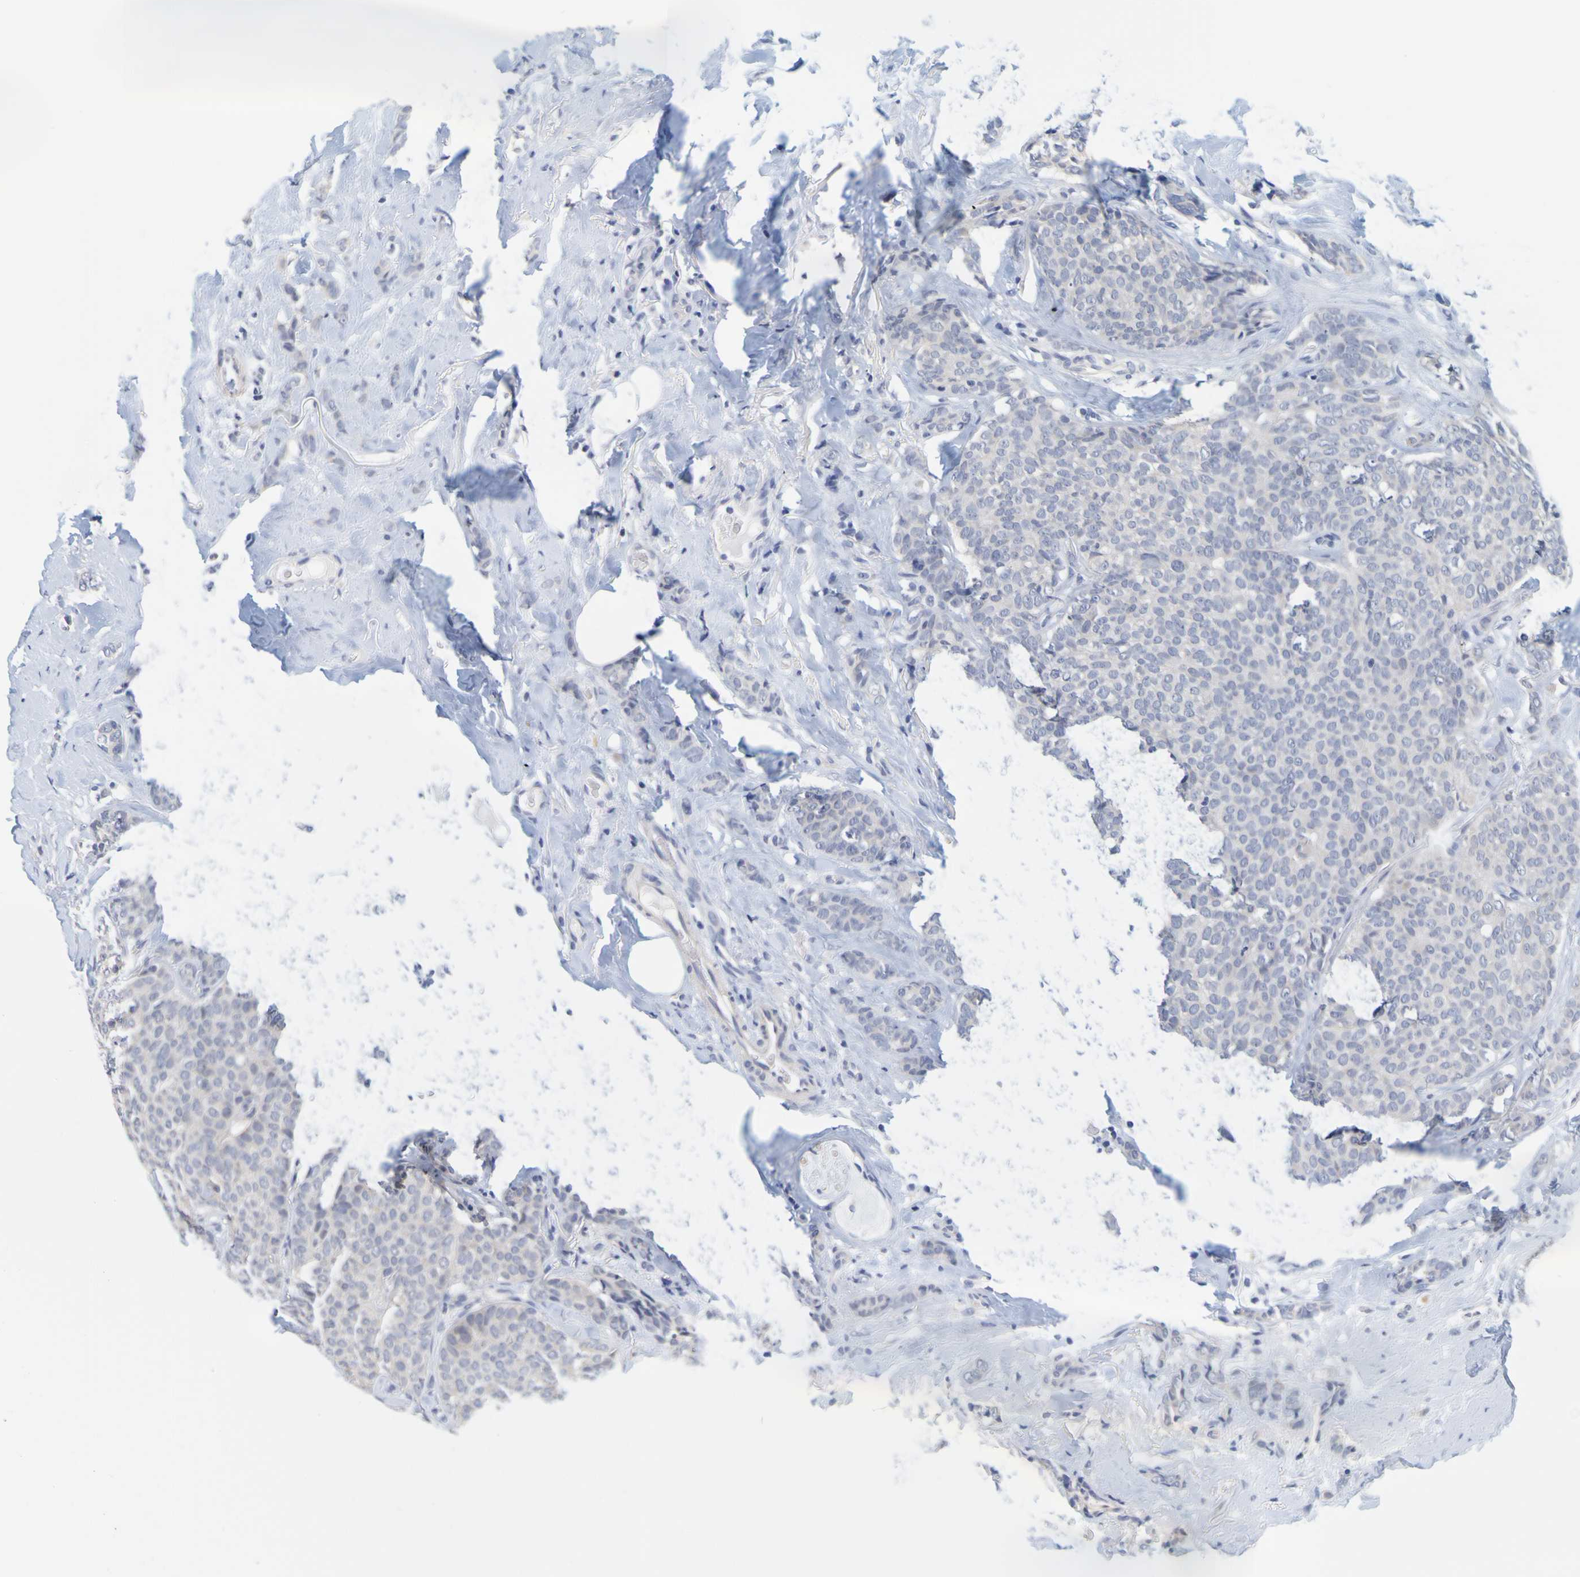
{"staining": {"intensity": "negative", "quantity": "none", "location": "none"}, "tissue": "breast cancer", "cell_type": "Tumor cells", "image_type": "cancer", "snomed": [{"axis": "morphology", "description": "Lobular carcinoma"}, {"axis": "topography", "description": "Skin"}, {"axis": "topography", "description": "Breast"}], "caption": "An image of breast cancer (lobular carcinoma) stained for a protein exhibits no brown staining in tumor cells.", "gene": "ENDOU", "patient": {"sex": "female", "age": 46}}